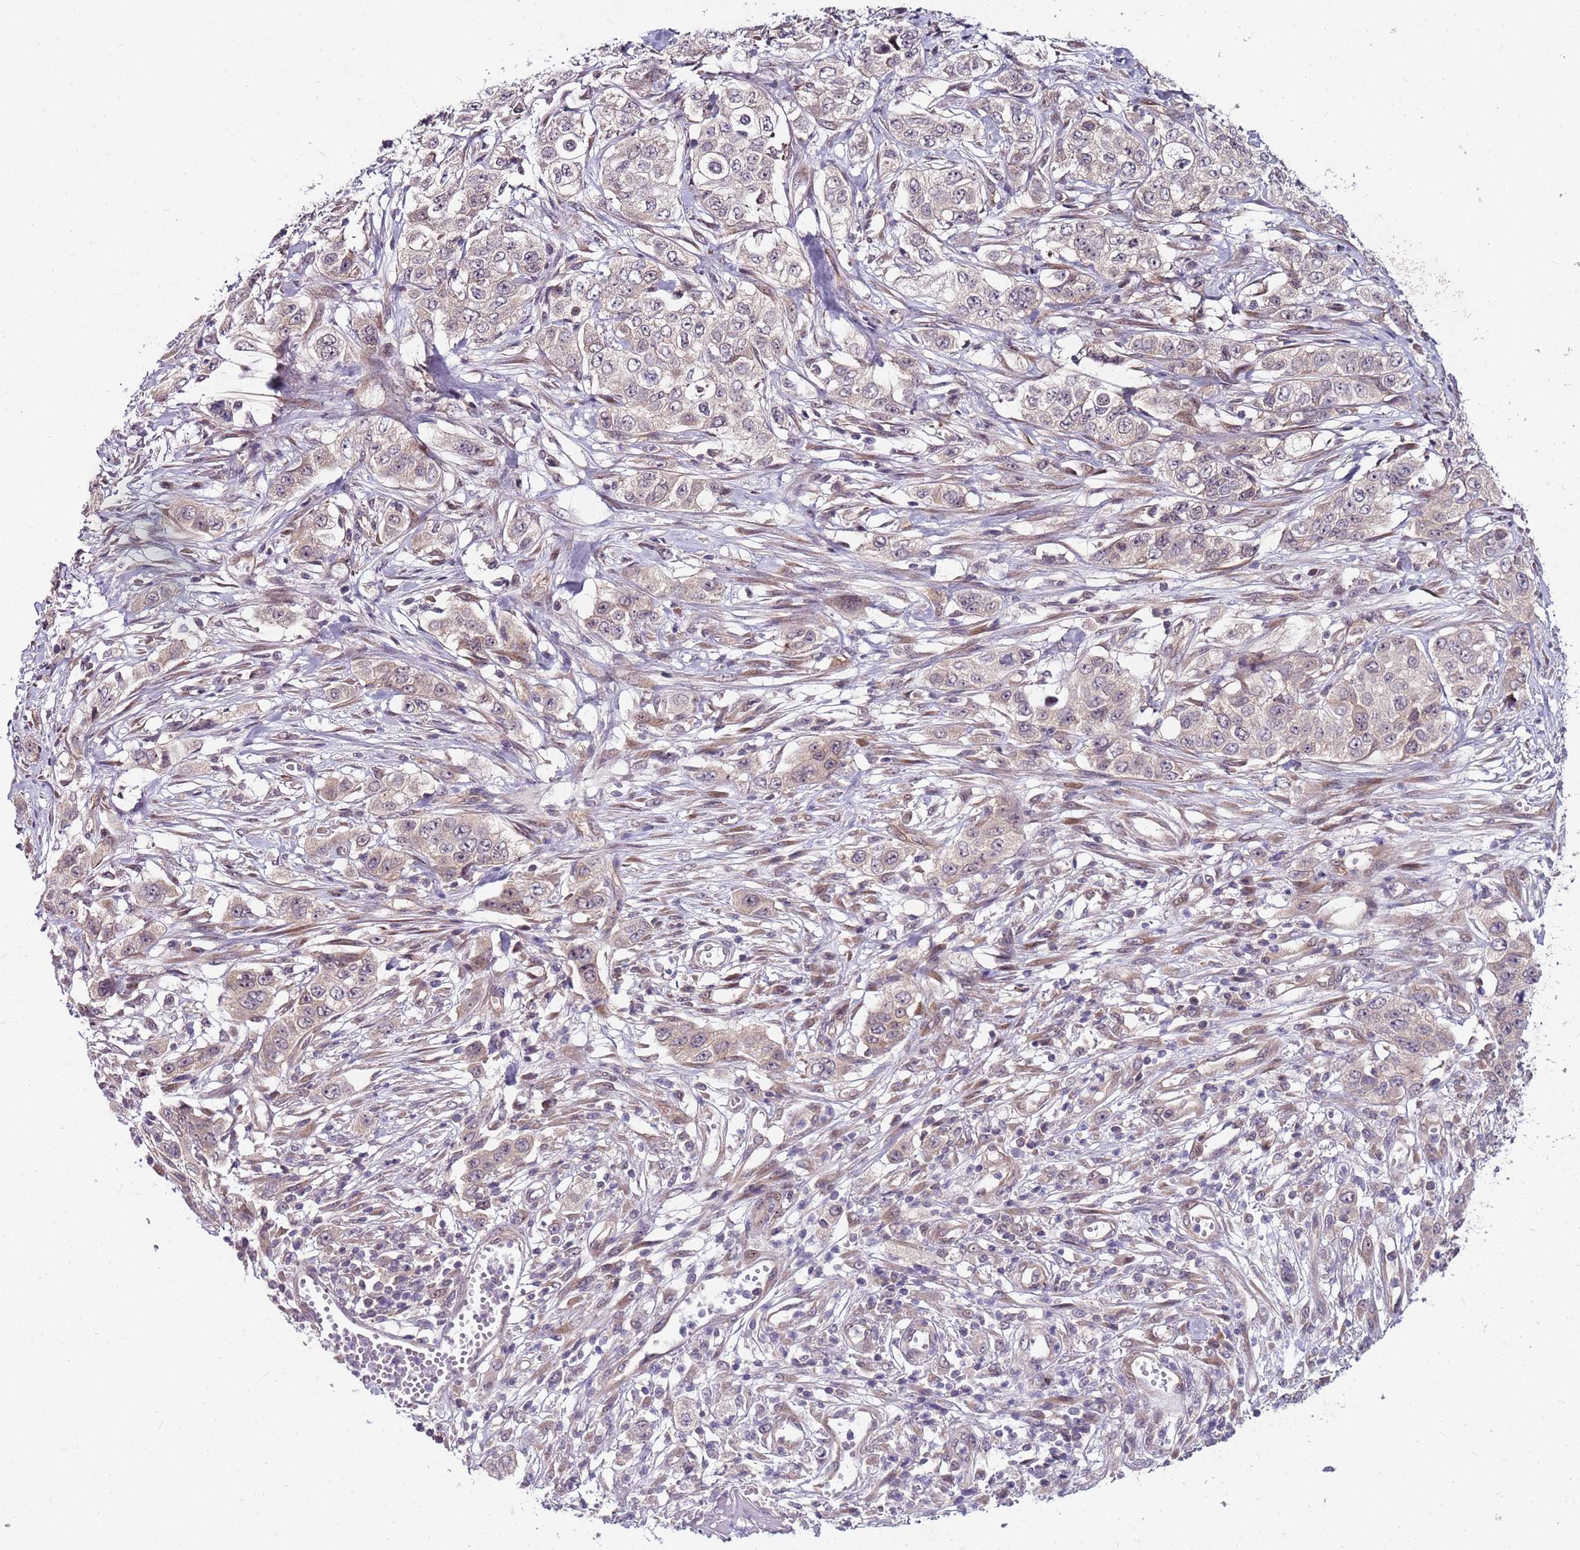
{"staining": {"intensity": "weak", "quantity": "25%-75%", "location": "cytoplasmic/membranous"}, "tissue": "stomach cancer", "cell_type": "Tumor cells", "image_type": "cancer", "snomed": [{"axis": "morphology", "description": "Adenocarcinoma, NOS"}, {"axis": "topography", "description": "Stomach, upper"}], "caption": "High-power microscopy captured an immunohistochemistry micrograph of stomach cancer, revealing weak cytoplasmic/membranous expression in approximately 25%-75% of tumor cells.", "gene": "FBXL22", "patient": {"sex": "male", "age": 62}}